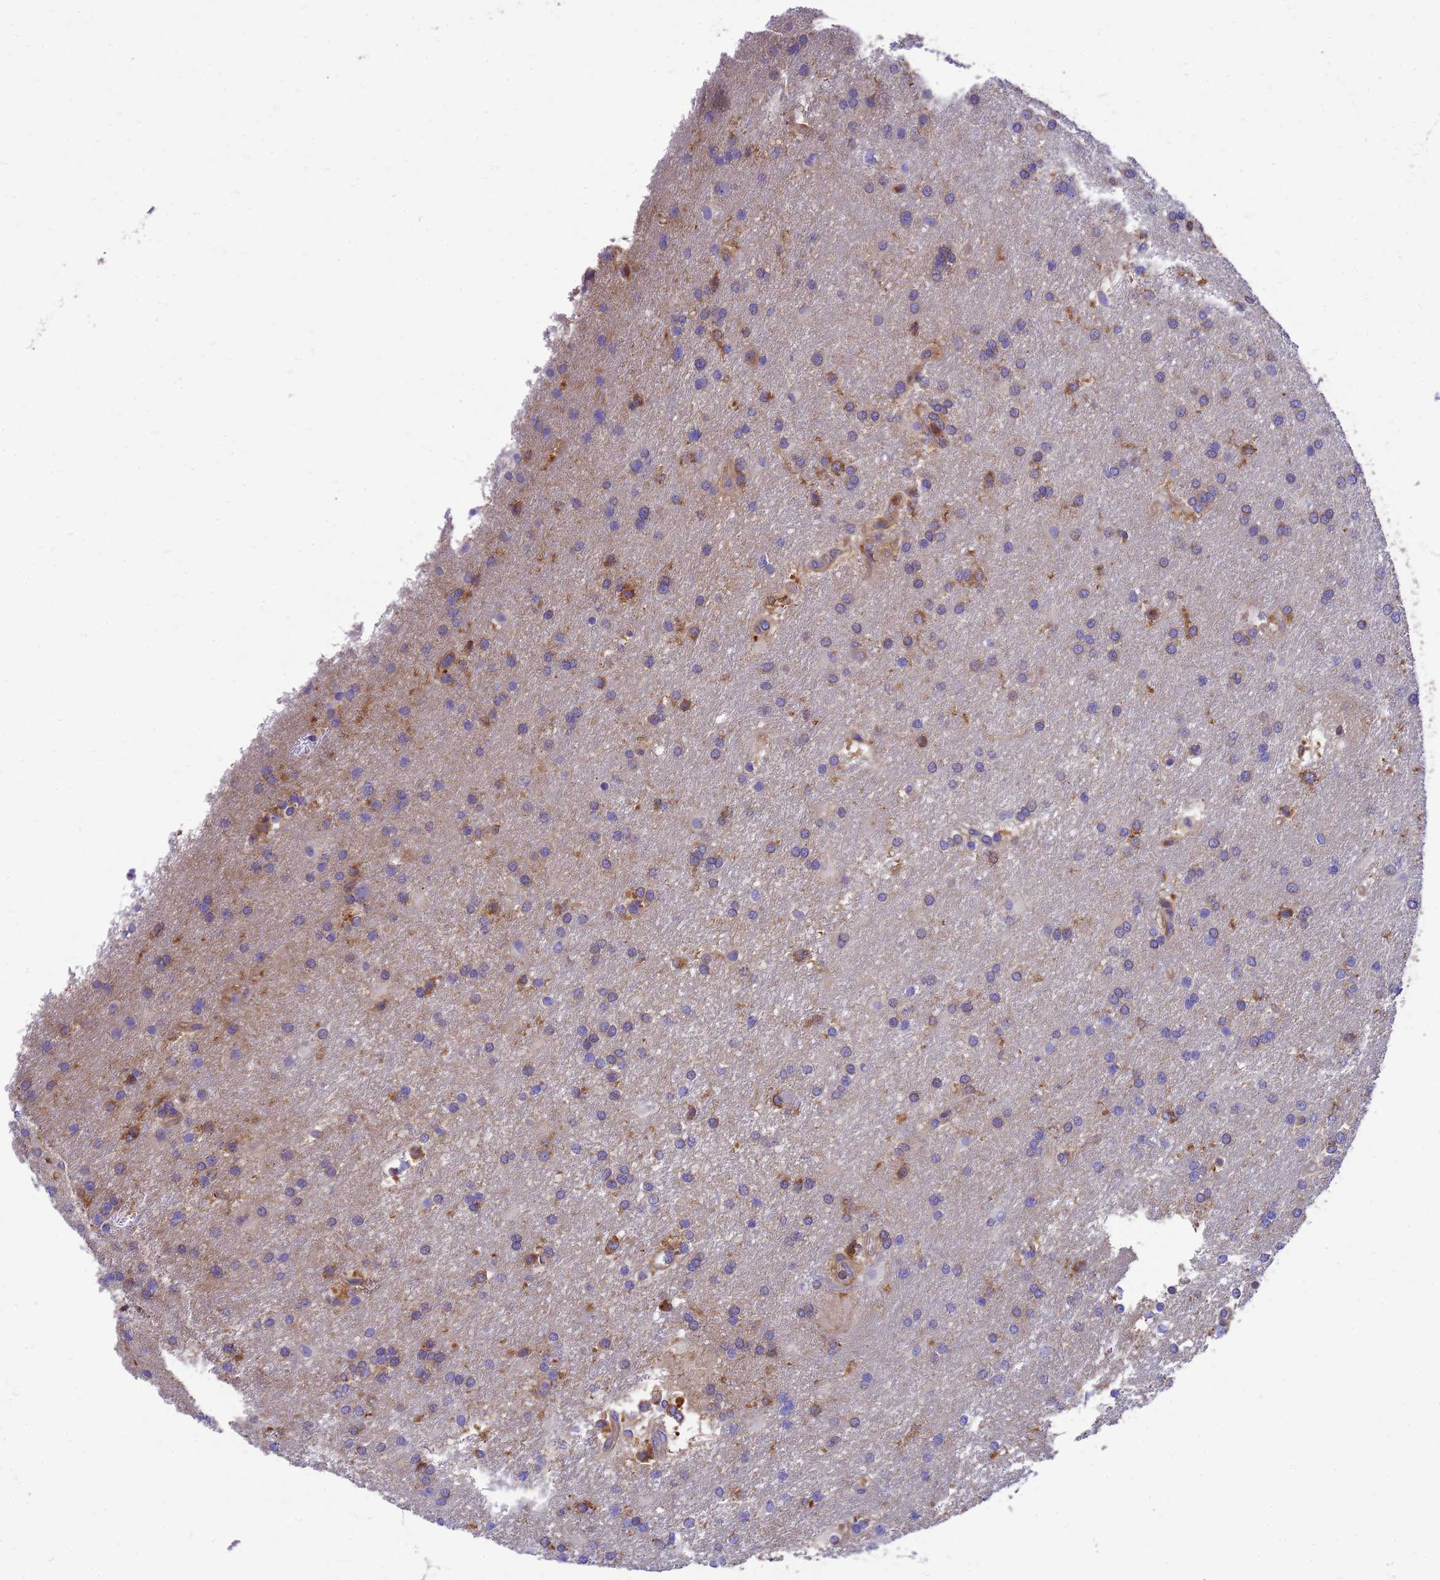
{"staining": {"intensity": "moderate", "quantity": "<25%", "location": "cytoplasmic/membranous"}, "tissue": "glioma", "cell_type": "Tumor cells", "image_type": "cancer", "snomed": [{"axis": "morphology", "description": "Glioma, malignant, Low grade"}, {"axis": "topography", "description": "Brain"}], "caption": "Immunohistochemistry (DAB) staining of glioma reveals moderate cytoplasmic/membranous protein staining in approximately <25% of tumor cells. (brown staining indicates protein expression, while blue staining denotes nuclei).", "gene": "ZNF235", "patient": {"sex": "male", "age": 66}}